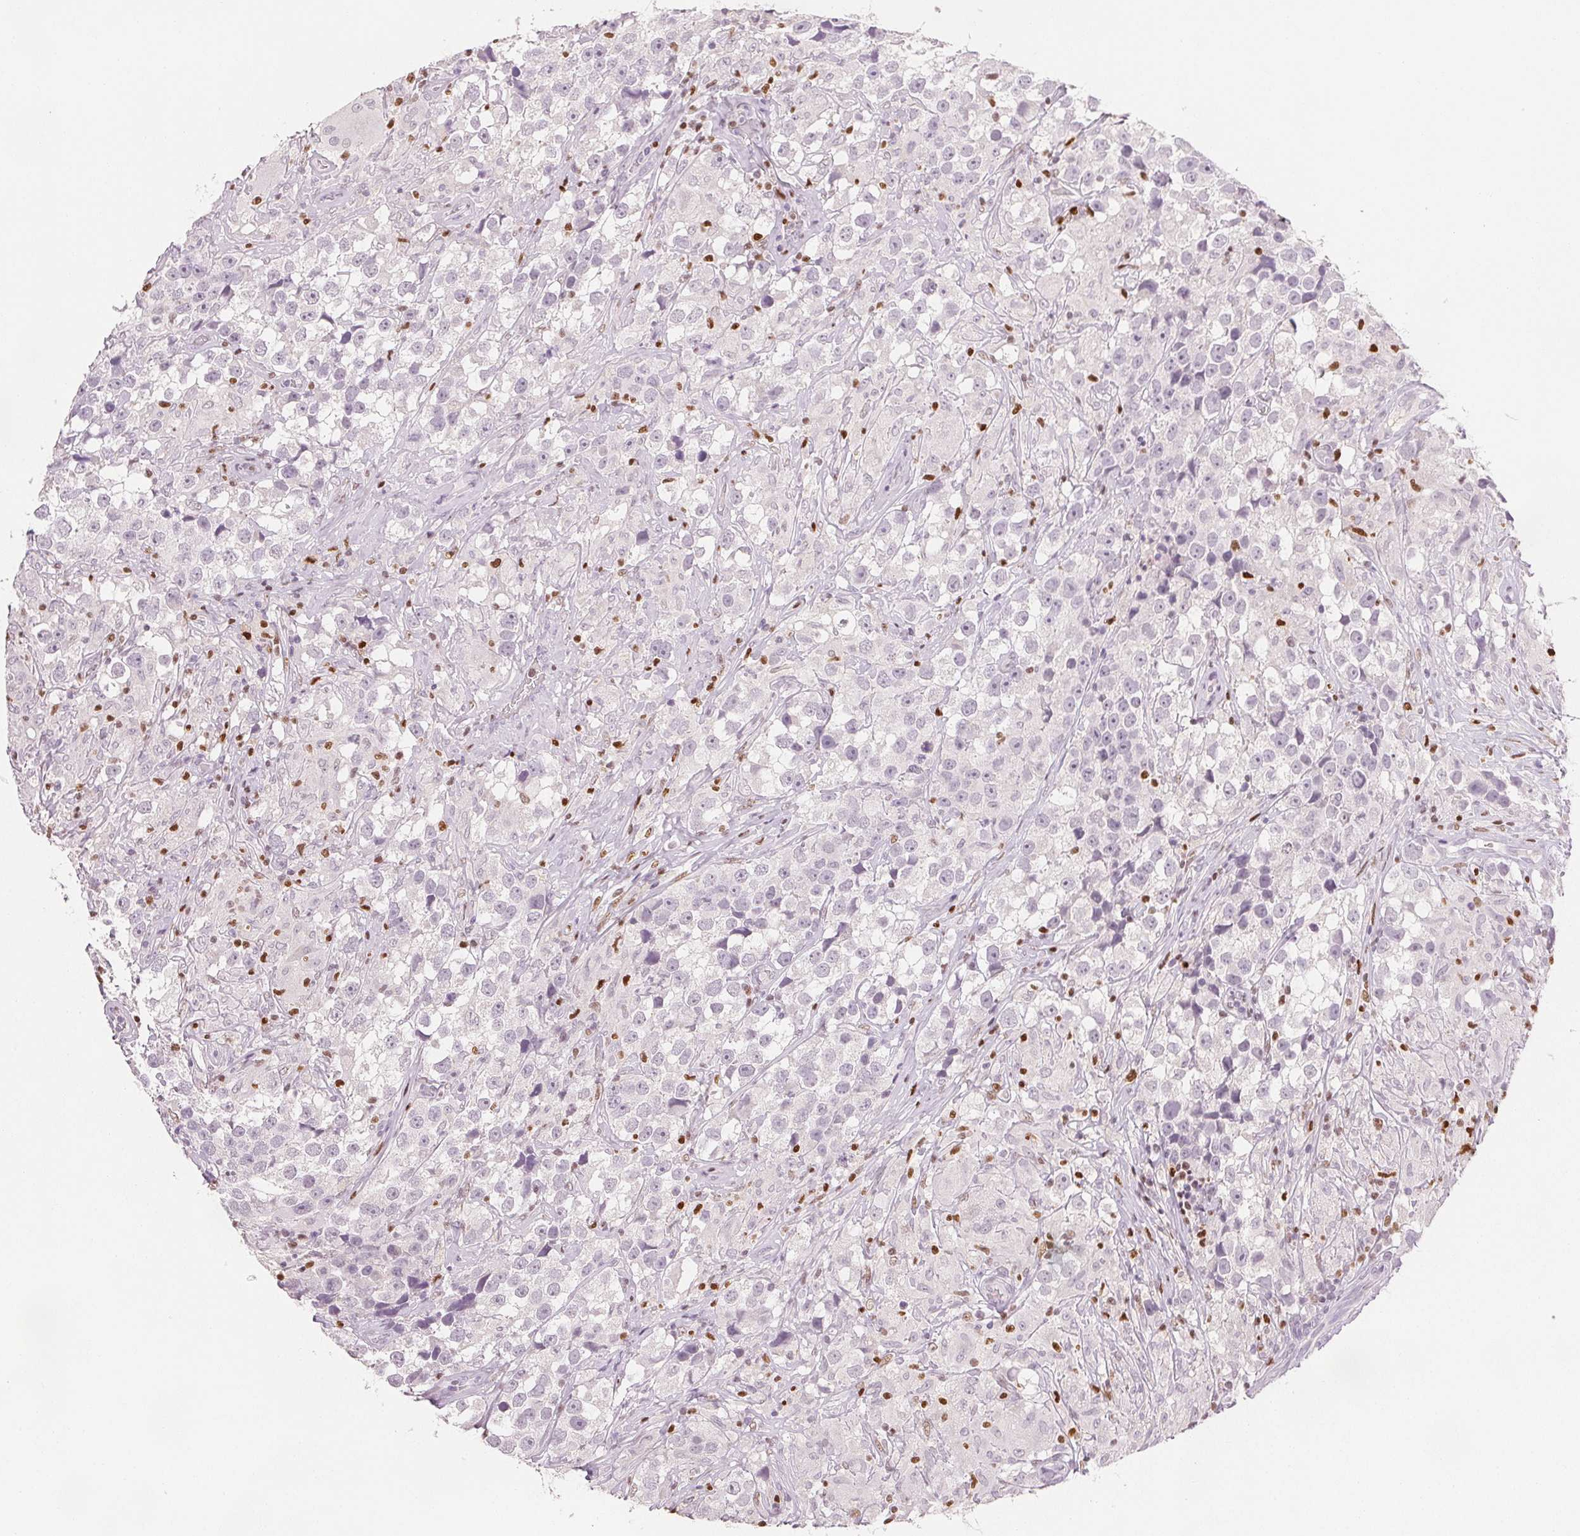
{"staining": {"intensity": "negative", "quantity": "none", "location": "none"}, "tissue": "testis cancer", "cell_type": "Tumor cells", "image_type": "cancer", "snomed": [{"axis": "morphology", "description": "Seminoma, NOS"}, {"axis": "topography", "description": "Testis"}], "caption": "Tumor cells show no significant expression in testis cancer.", "gene": "RUNX2", "patient": {"sex": "male", "age": 46}}